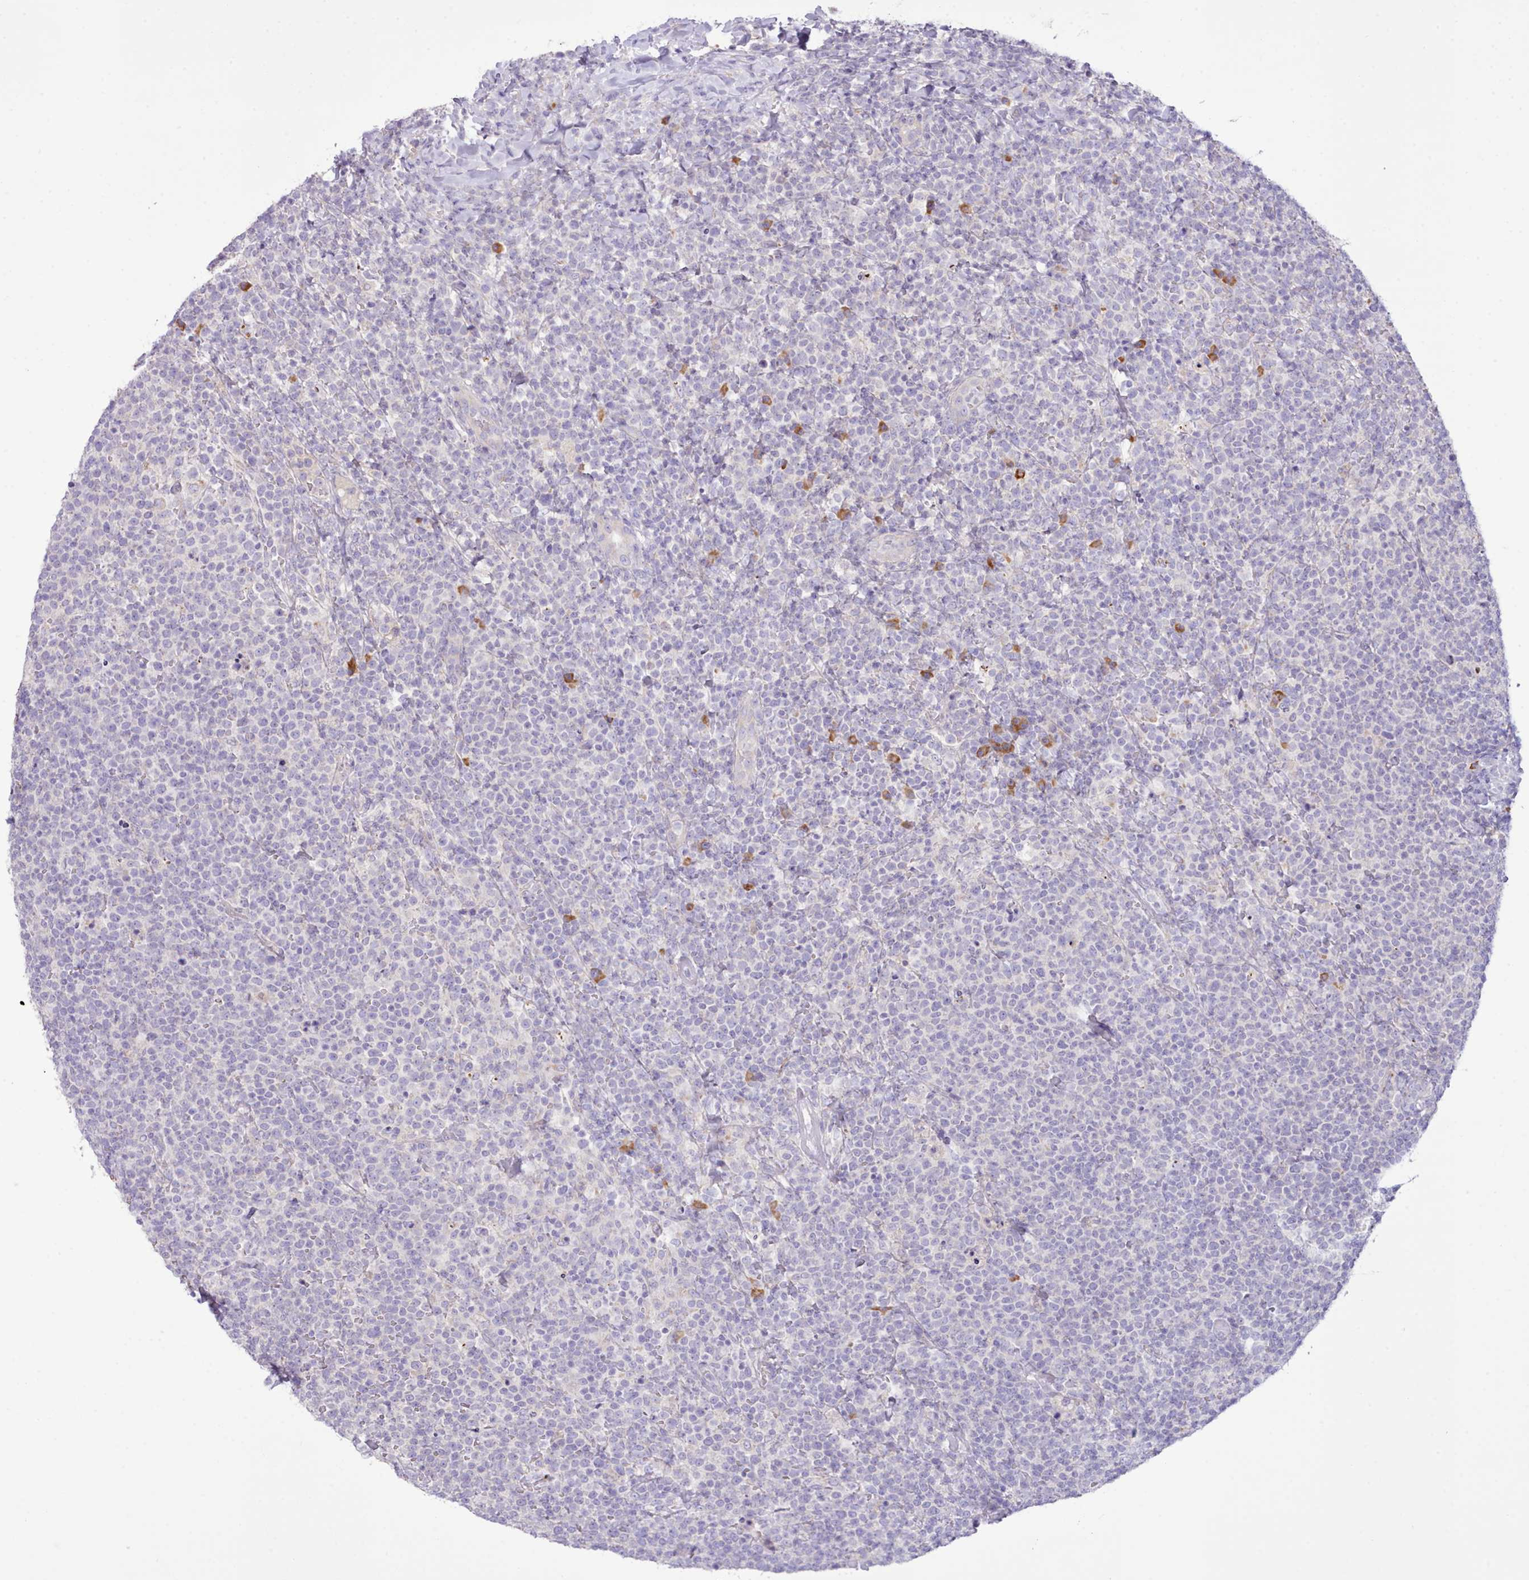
{"staining": {"intensity": "negative", "quantity": "none", "location": "none"}, "tissue": "lymphoma", "cell_type": "Tumor cells", "image_type": "cancer", "snomed": [{"axis": "morphology", "description": "Malignant lymphoma, non-Hodgkin's type, High grade"}, {"axis": "topography", "description": "Lymph node"}], "caption": "There is no significant staining in tumor cells of lymphoma. (DAB (3,3'-diaminobenzidine) immunohistochemistry, high magnification).", "gene": "CCL1", "patient": {"sex": "male", "age": 61}}